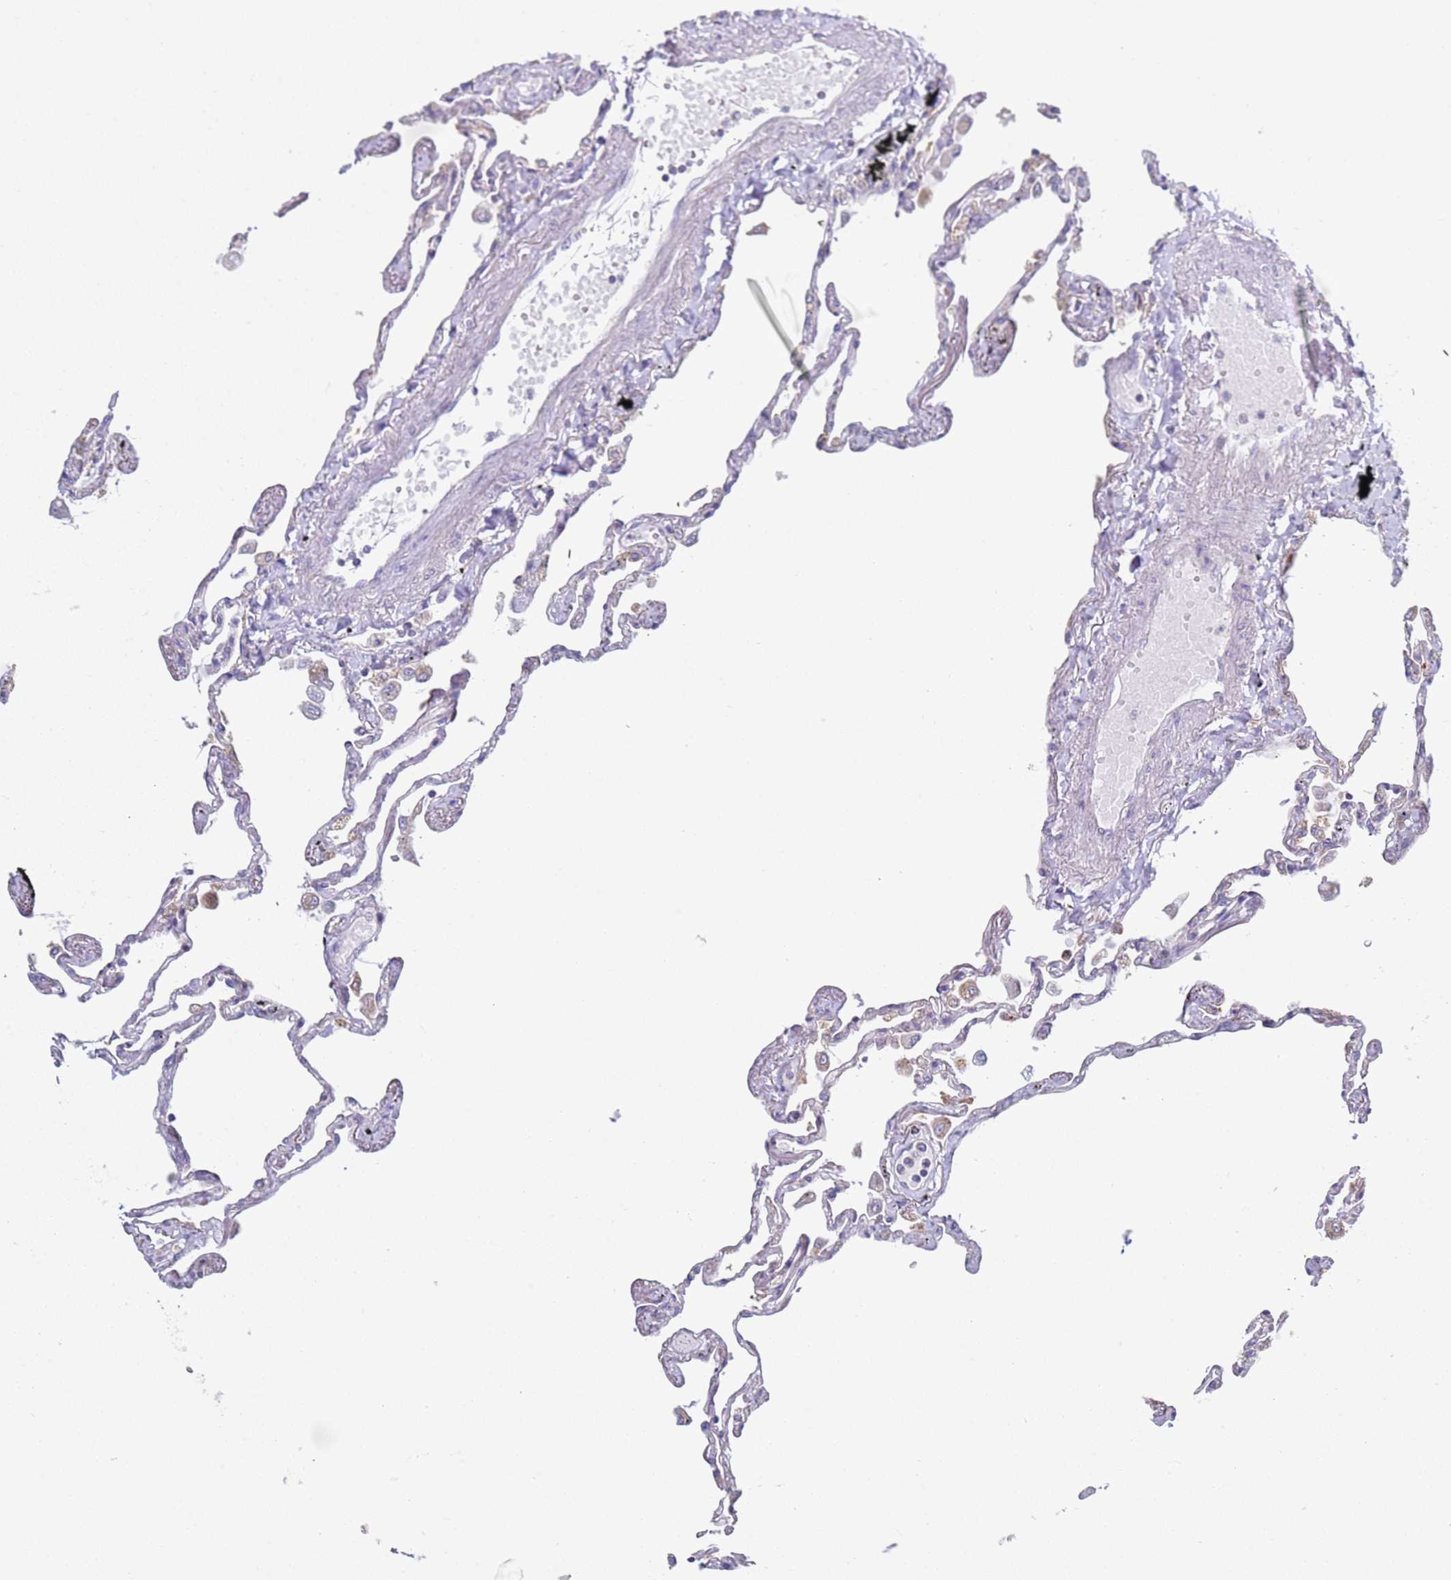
{"staining": {"intensity": "negative", "quantity": "none", "location": "none"}, "tissue": "lung", "cell_type": "Alveolar cells", "image_type": "normal", "snomed": [{"axis": "morphology", "description": "Normal tissue, NOS"}, {"axis": "topography", "description": "Lung"}], "caption": "Histopathology image shows no protein expression in alveolar cells of unremarkable lung.", "gene": "DIP2B", "patient": {"sex": "female", "age": 67}}